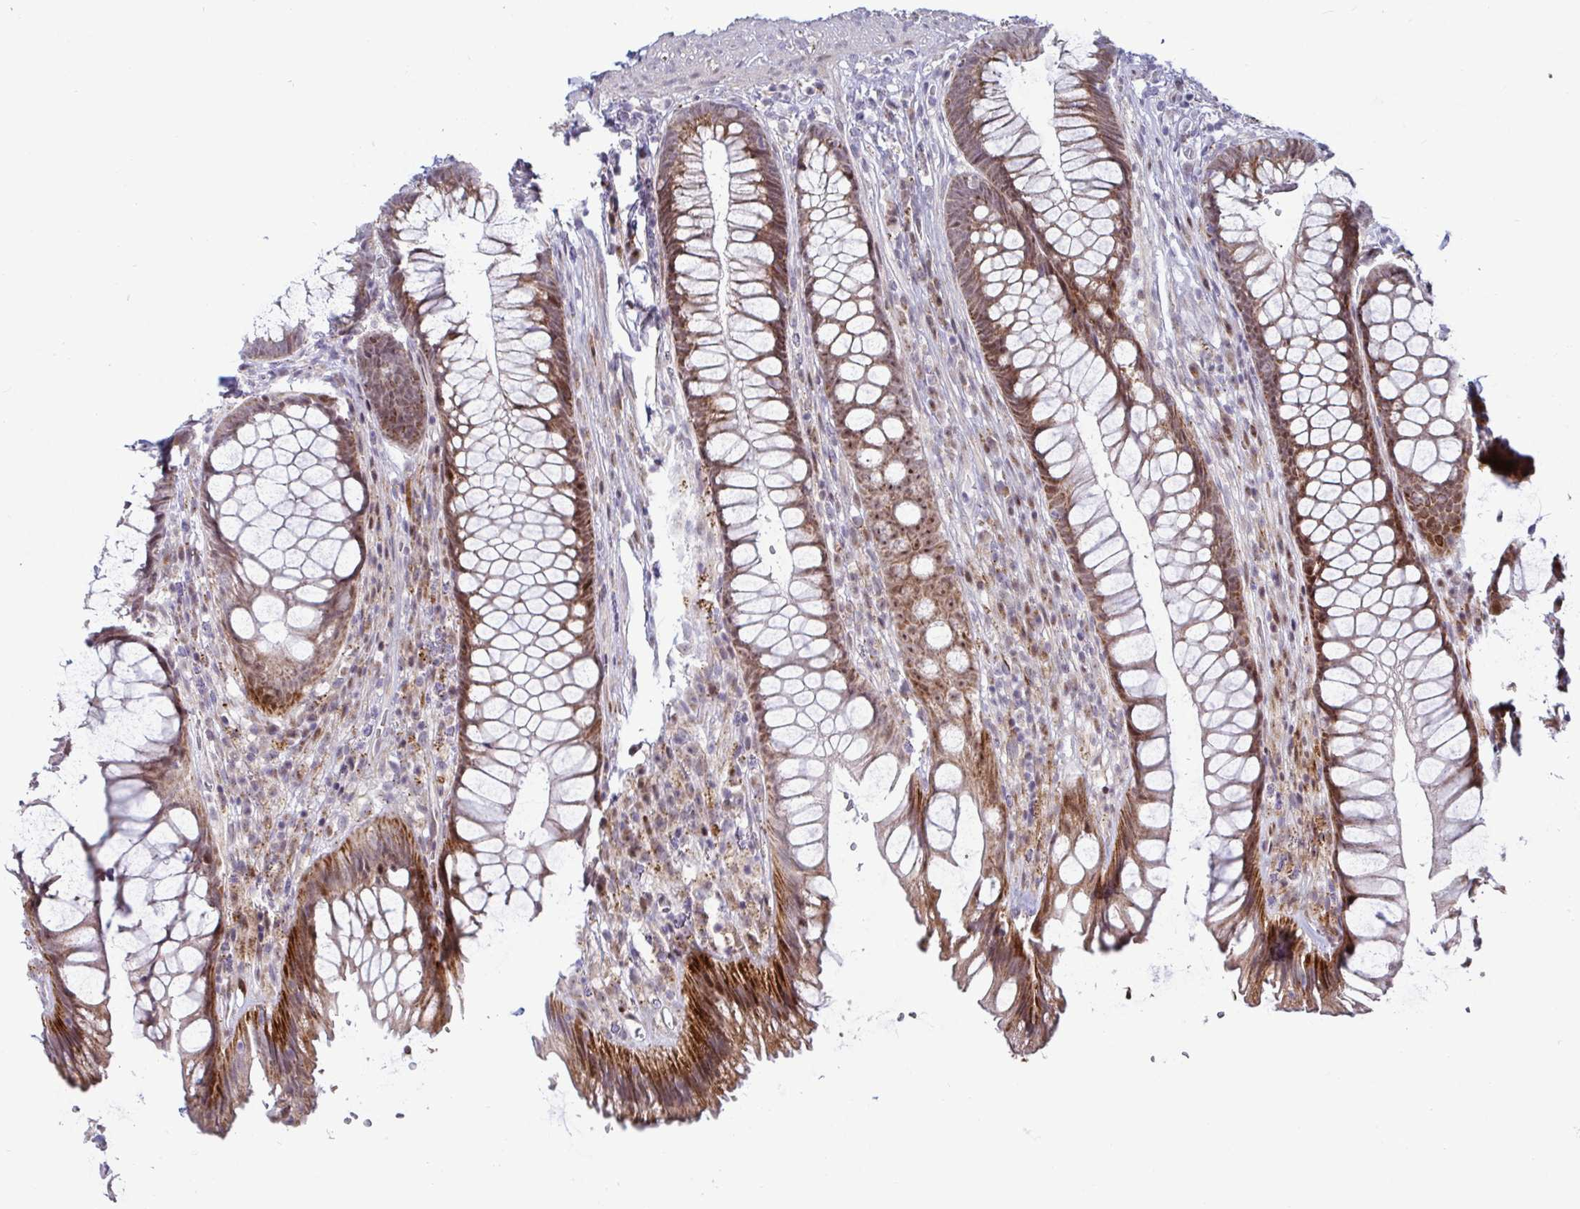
{"staining": {"intensity": "moderate", "quantity": ">75%", "location": "cytoplasmic/membranous"}, "tissue": "rectum", "cell_type": "Glandular cells", "image_type": "normal", "snomed": [{"axis": "morphology", "description": "Normal tissue, NOS"}, {"axis": "topography", "description": "Rectum"}], "caption": "This photomicrograph shows immunohistochemistry (IHC) staining of benign rectum, with medium moderate cytoplasmic/membranous staining in approximately >75% of glandular cells.", "gene": "DZIP1", "patient": {"sex": "male", "age": 53}}